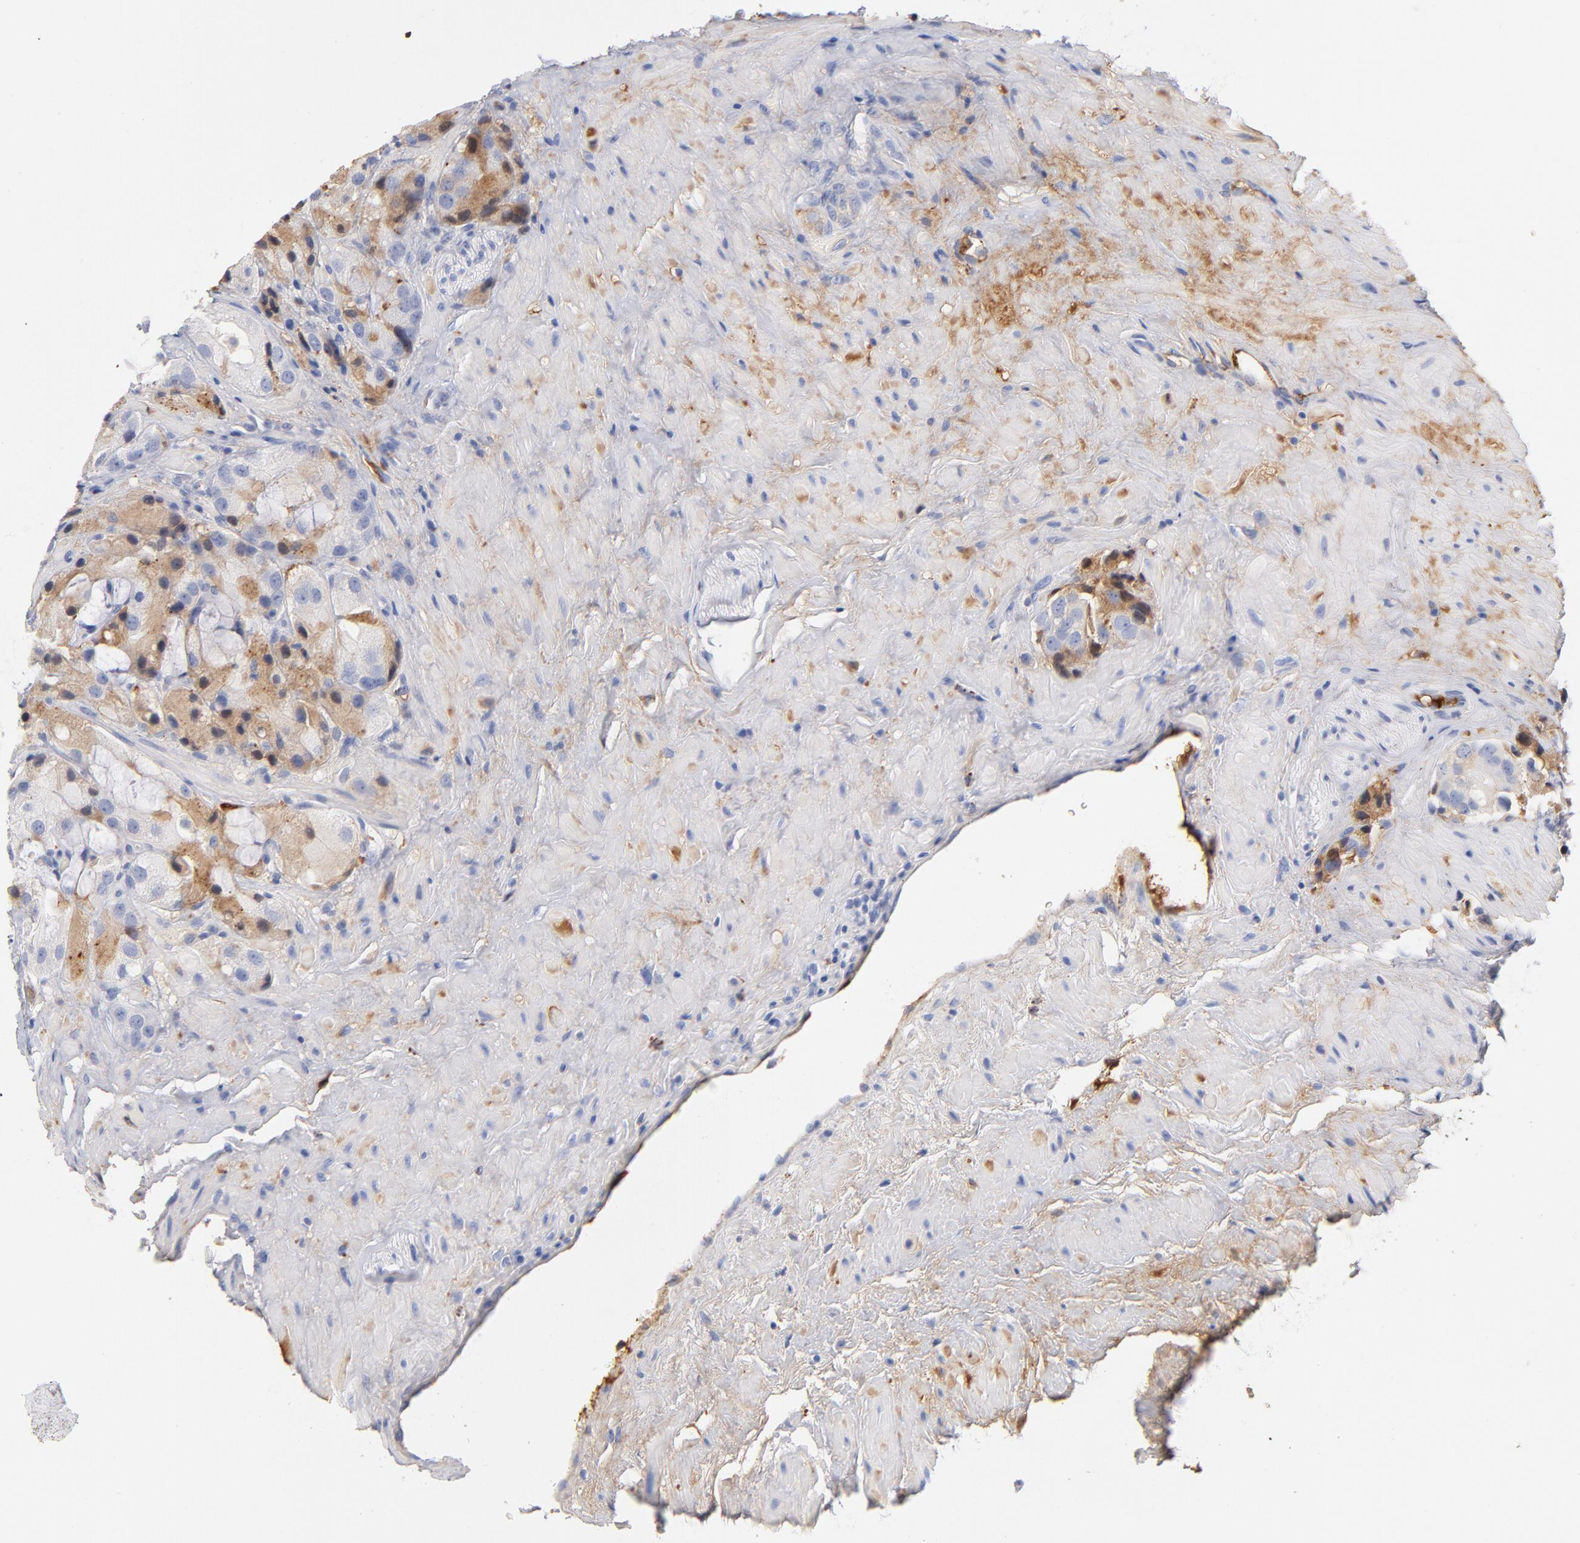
{"staining": {"intensity": "weak", "quantity": "25%-75%", "location": "cytoplasmic/membranous"}, "tissue": "prostate cancer", "cell_type": "Tumor cells", "image_type": "cancer", "snomed": [{"axis": "morphology", "description": "Adenocarcinoma, High grade"}, {"axis": "topography", "description": "Prostate"}], "caption": "IHC staining of high-grade adenocarcinoma (prostate), which exhibits low levels of weak cytoplasmic/membranous positivity in about 25%-75% of tumor cells indicating weak cytoplasmic/membranous protein staining. The staining was performed using DAB (3,3'-diaminobenzidine) (brown) for protein detection and nuclei were counterstained in hematoxylin (blue).", "gene": "C3", "patient": {"sex": "male", "age": 70}}